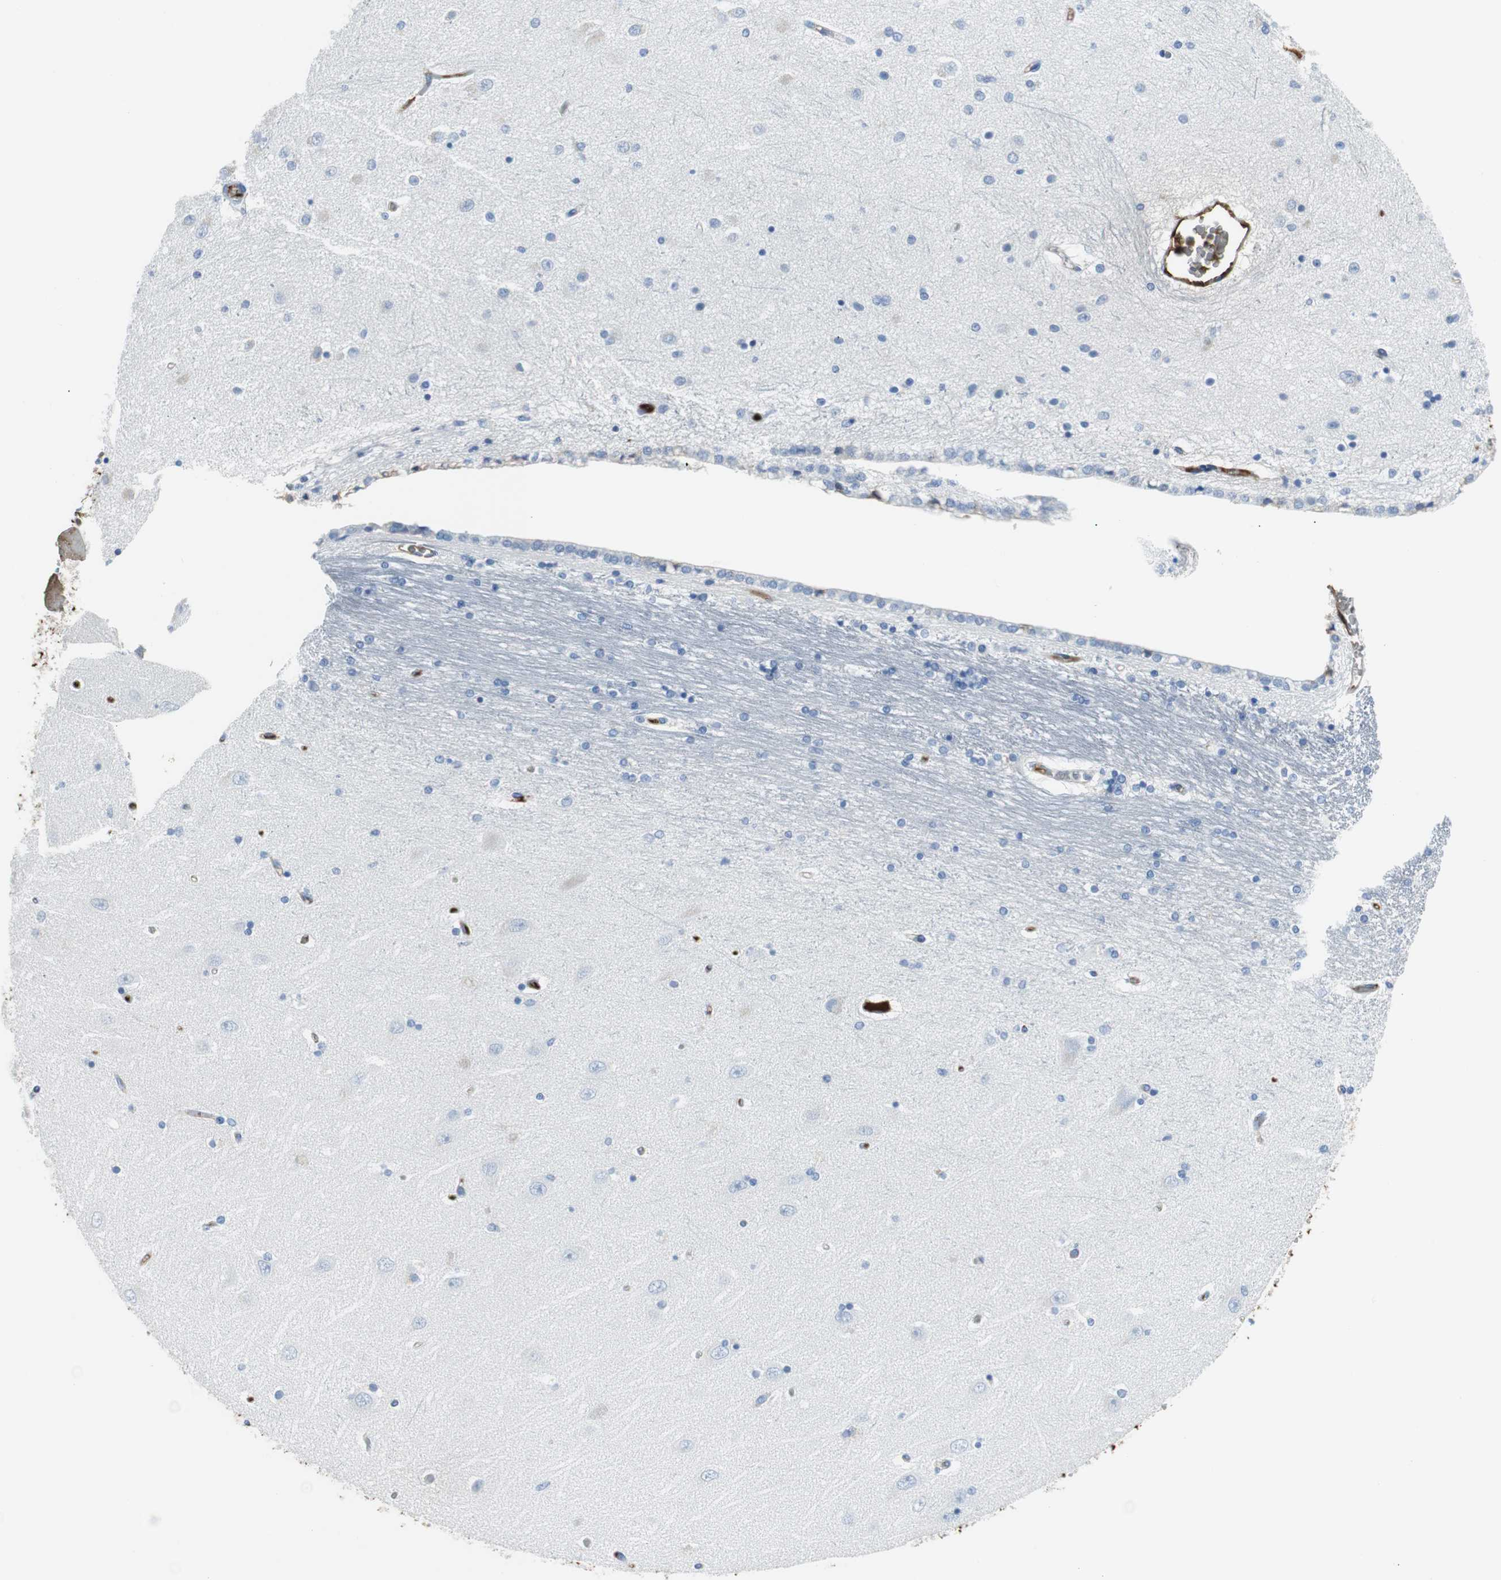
{"staining": {"intensity": "negative", "quantity": "none", "location": "none"}, "tissue": "hippocampus", "cell_type": "Glial cells", "image_type": "normal", "snomed": [{"axis": "morphology", "description": "Normal tissue, NOS"}, {"axis": "topography", "description": "Hippocampus"}], "caption": "Immunohistochemical staining of unremarkable hippocampus exhibits no significant expression in glial cells.", "gene": "APCS", "patient": {"sex": "female", "age": 54}}